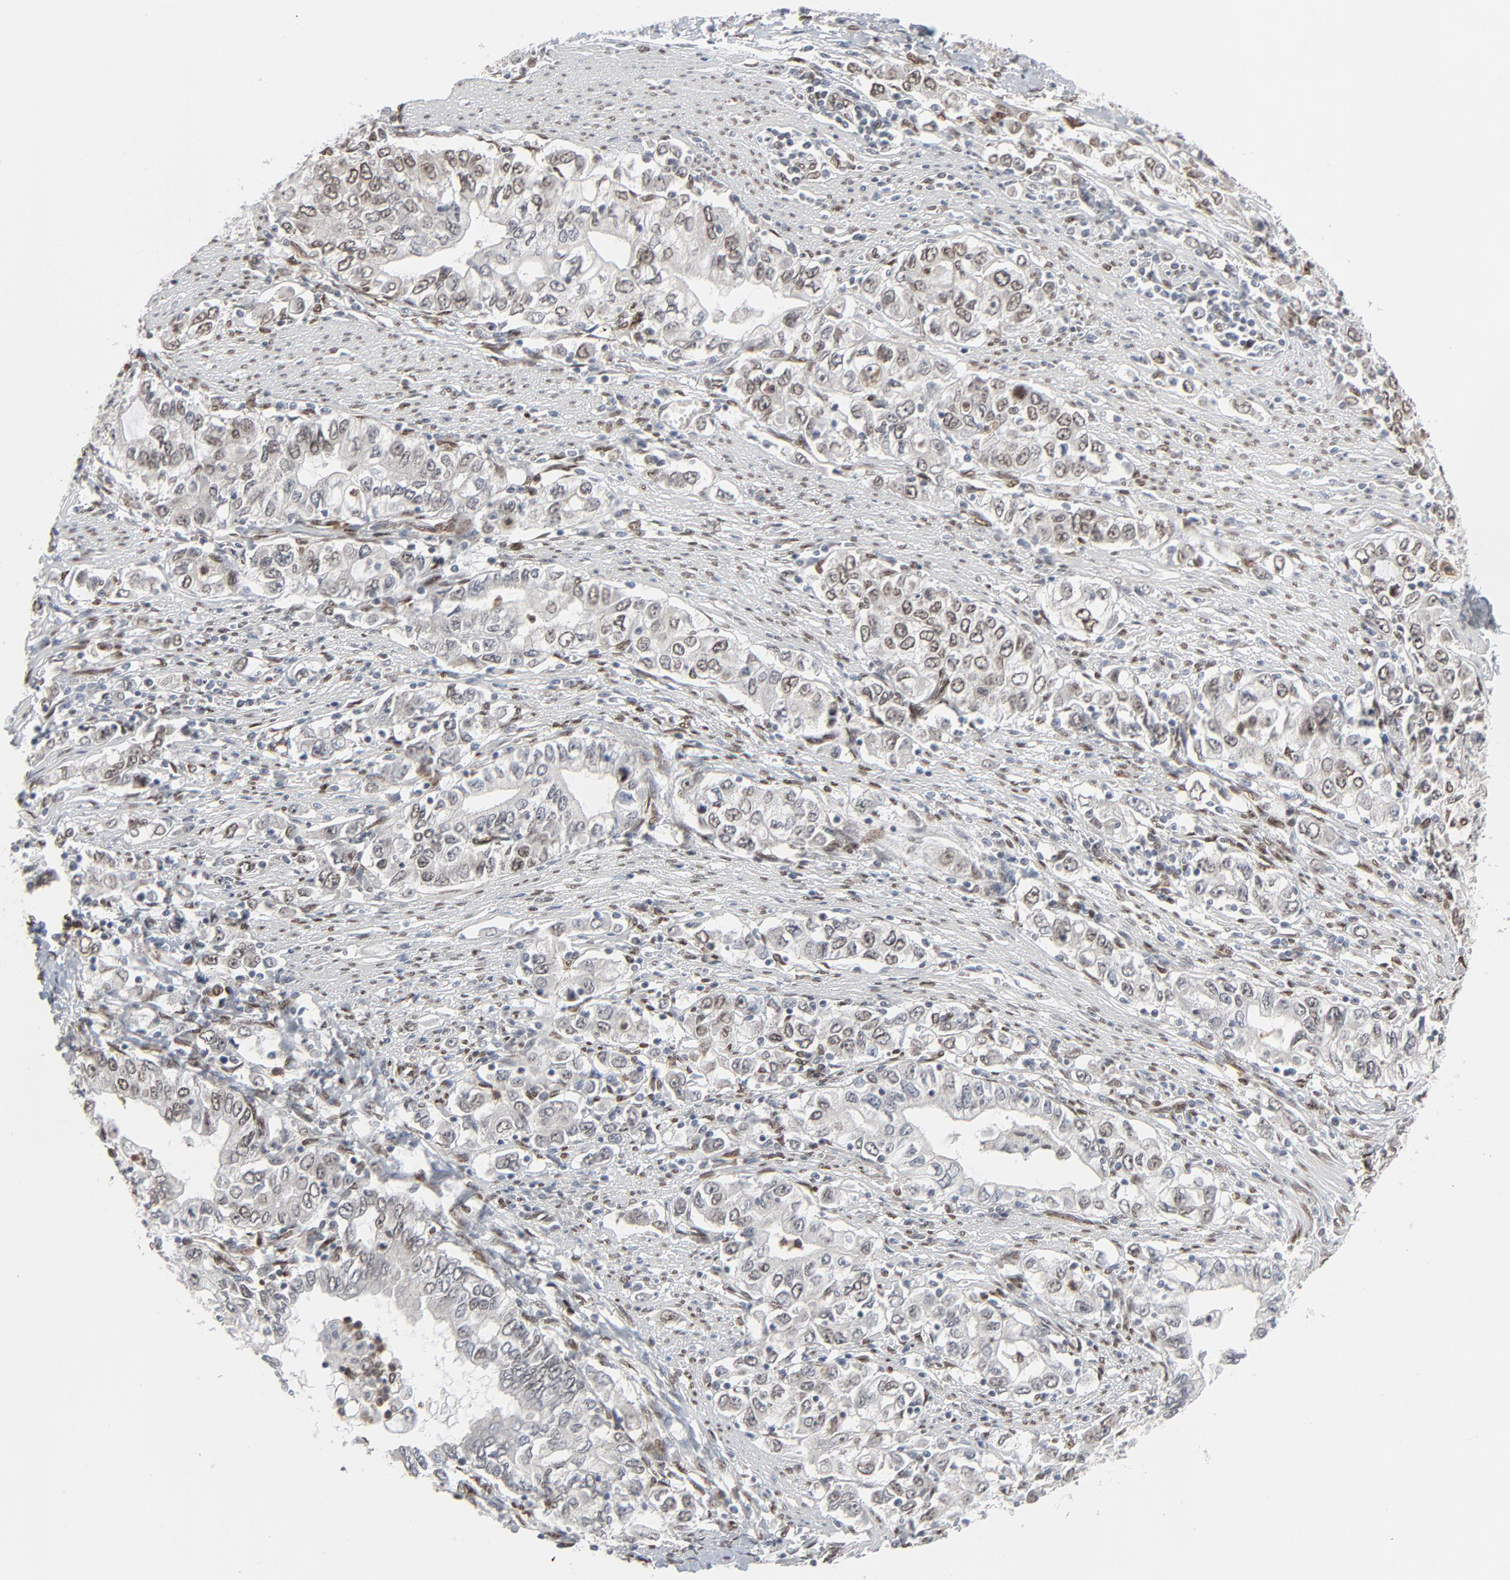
{"staining": {"intensity": "weak", "quantity": "25%-75%", "location": "nuclear"}, "tissue": "stomach cancer", "cell_type": "Tumor cells", "image_type": "cancer", "snomed": [{"axis": "morphology", "description": "Adenocarcinoma, NOS"}, {"axis": "topography", "description": "Stomach, lower"}], "caption": "Stomach cancer (adenocarcinoma) stained for a protein reveals weak nuclear positivity in tumor cells. The staining was performed using DAB, with brown indicating positive protein expression. Nuclei are stained blue with hematoxylin.", "gene": "CUX1", "patient": {"sex": "female", "age": 72}}